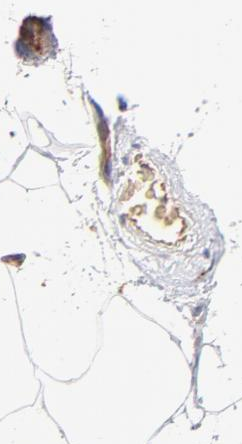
{"staining": {"intensity": "weak", "quantity": "<25%", "location": "cytoplasmic/membranous"}, "tissue": "adipose tissue", "cell_type": "Adipocytes", "image_type": "normal", "snomed": [{"axis": "morphology", "description": "Normal tissue, NOS"}, {"axis": "morphology", "description": "Duct carcinoma"}, {"axis": "topography", "description": "Breast"}, {"axis": "topography", "description": "Adipose tissue"}], "caption": "A high-resolution photomicrograph shows immunohistochemistry staining of normal adipose tissue, which exhibits no significant expression in adipocytes.", "gene": "CD2AP", "patient": {"sex": "female", "age": 37}}